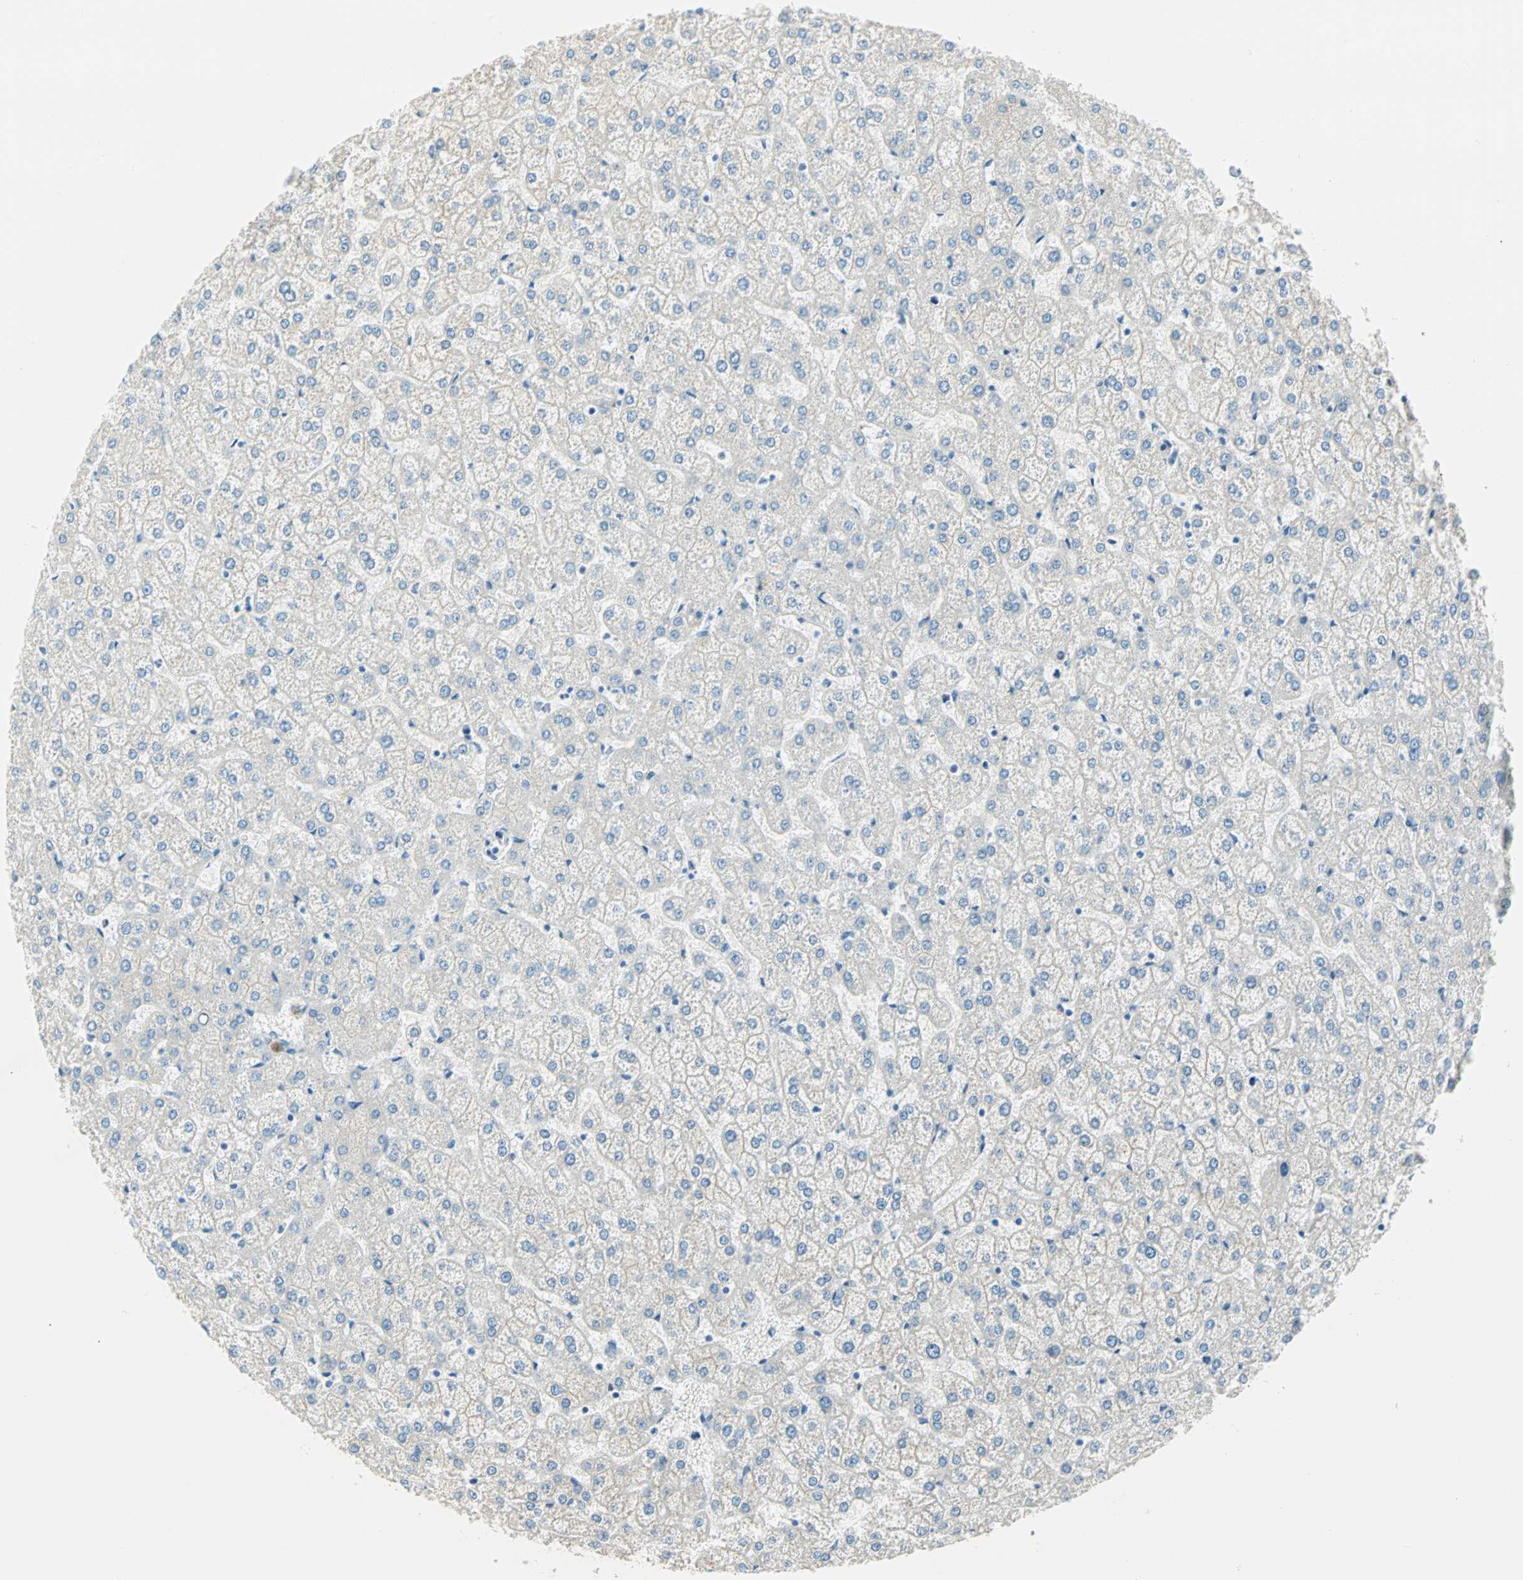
{"staining": {"intensity": "strong", "quantity": ">75%", "location": "cytoplasmic/membranous"}, "tissue": "liver", "cell_type": "Cholangiocytes", "image_type": "normal", "snomed": [{"axis": "morphology", "description": "Normal tissue, NOS"}, {"axis": "topography", "description": "Liver"}], "caption": "Immunohistochemical staining of benign liver shows strong cytoplasmic/membranous protein expression in about >75% of cholangiocytes.", "gene": "ATF6", "patient": {"sex": "female", "age": 32}}